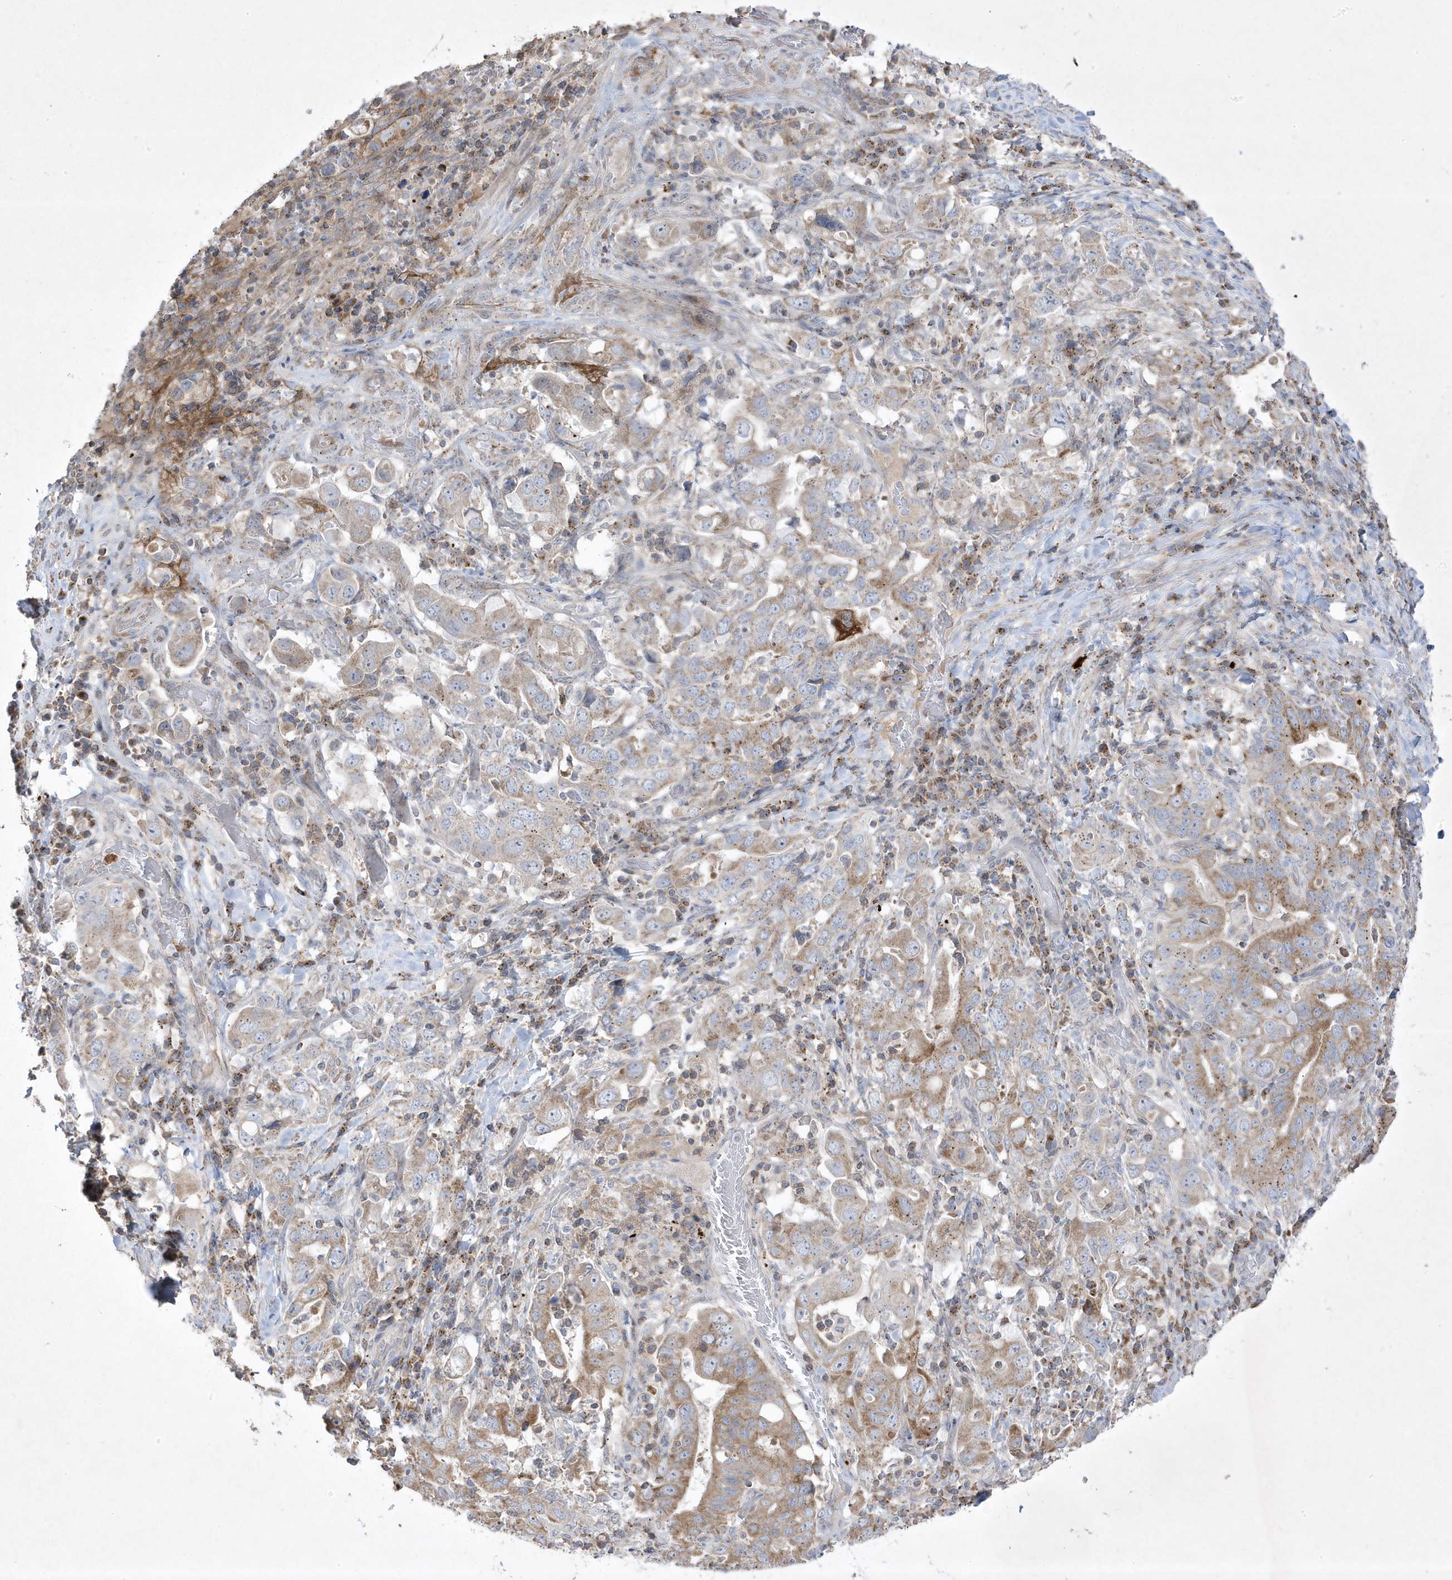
{"staining": {"intensity": "moderate", "quantity": ">75%", "location": "cytoplasmic/membranous"}, "tissue": "stomach cancer", "cell_type": "Tumor cells", "image_type": "cancer", "snomed": [{"axis": "morphology", "description": "Adenocarcinoma, NOS"}, {"axis": "topography", "description": "Stomach, upper"}], "caption": "Tumor cells demonstrate medium levels of moderate cytoplasmic/membranous expression in about >75% of cells in stomach cancer (adenocarcinoma).", "gene": "ADAMTSL3", "patient": {"sex": "male", "age": 62}}